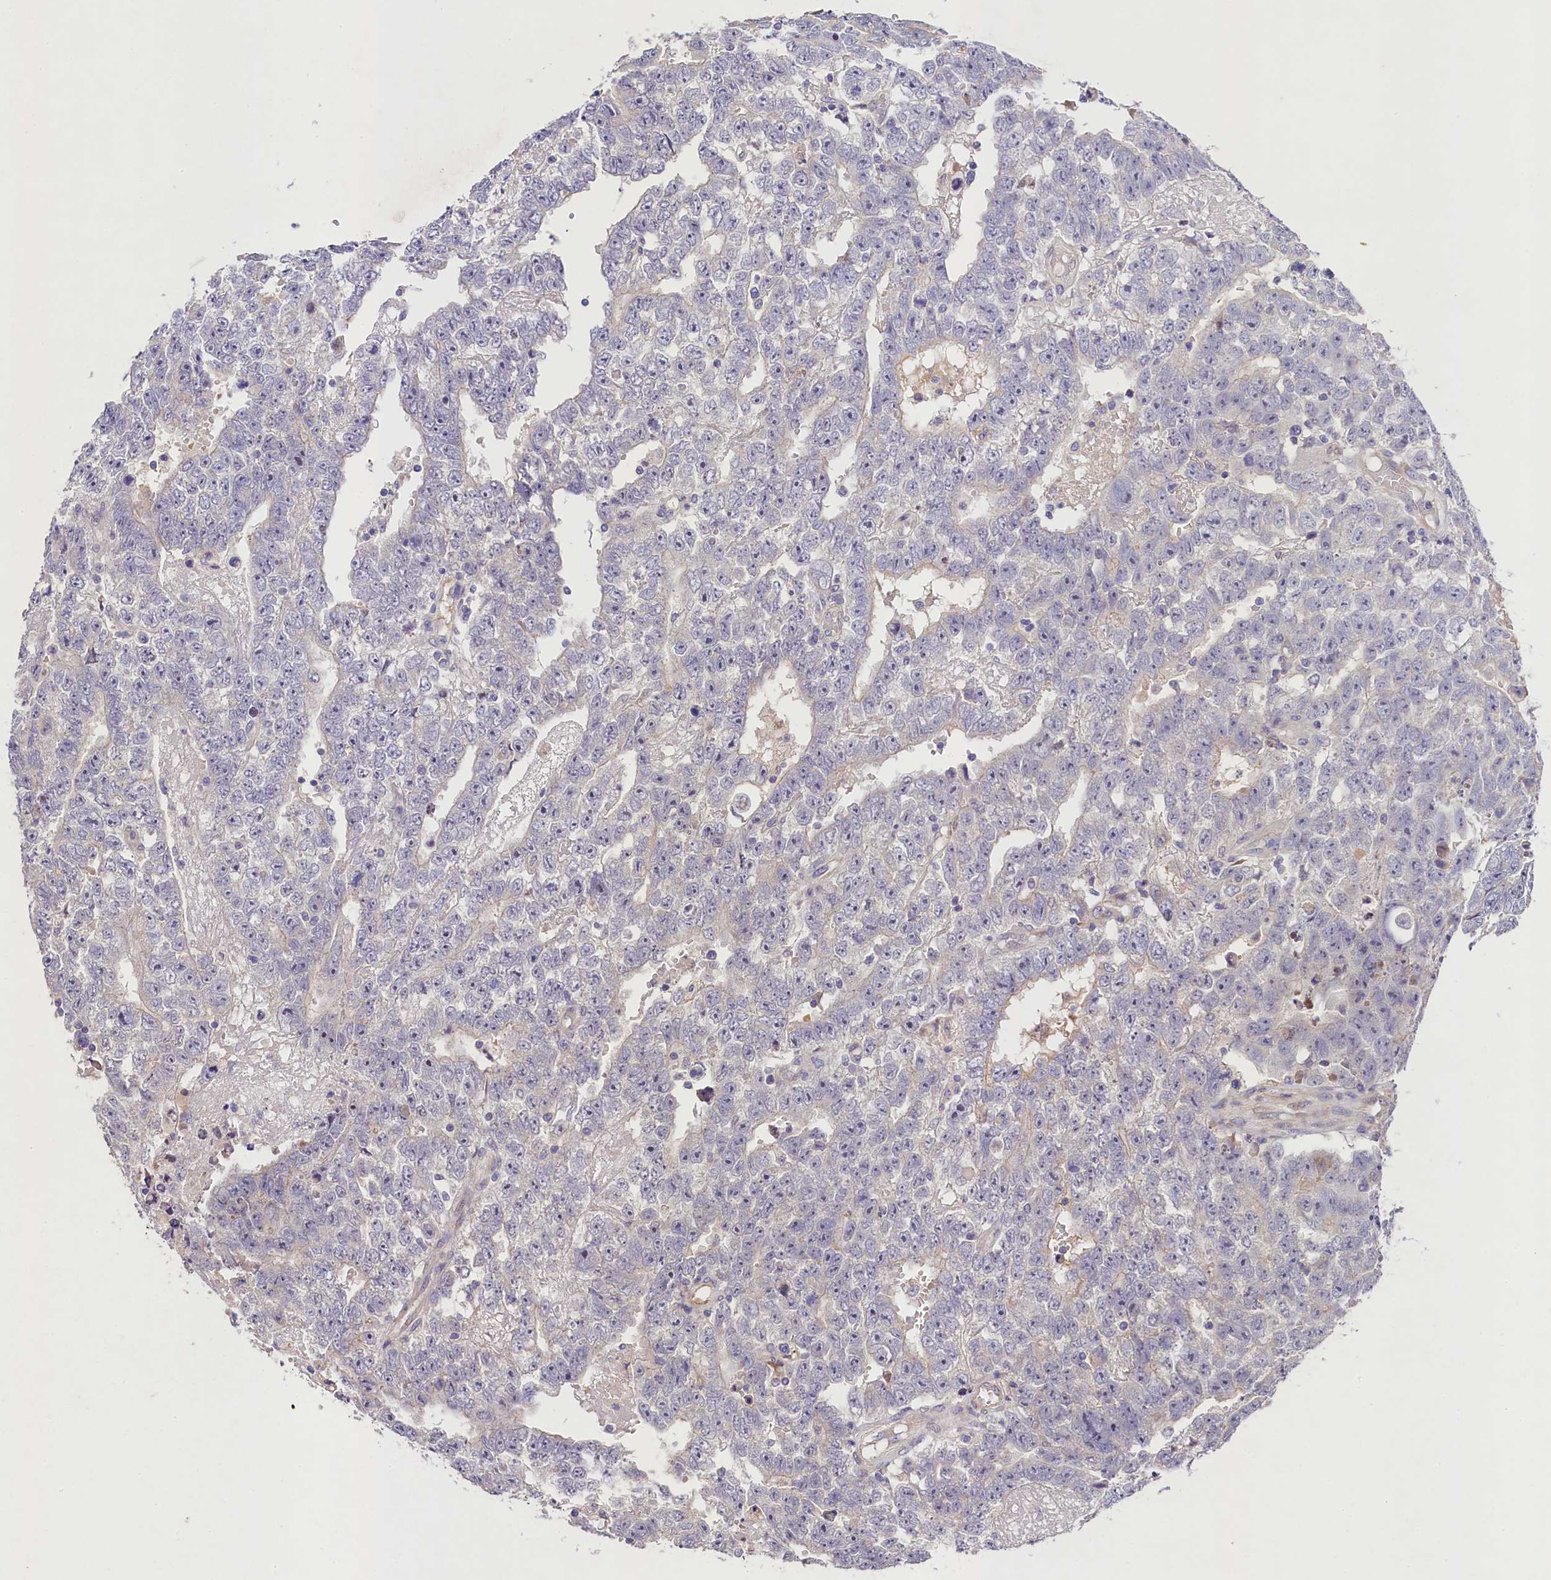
{"staining": {"intensity": "negative", "quantity": "none", "location": "none"}, "tissue": "testis cancer", "cell_type": "Tumor cells", "image_type": "cancer", "snomed": [{"axis": "morphology", "description": "Carcinoma, Embryonal, NOS"}, {"axis": "topography", "description": "Testis"}], "caption": "Immunohistochemistry (IHC) histopathology image of neoplastic tissue: human embryonal carcinoma (testis) stained with DAB (3,3'-diaminobenzidine) shows no significant protein staining in tumor cells.", "gene": "FXYD6", "patient": {"sex": "male", "age": 25}}